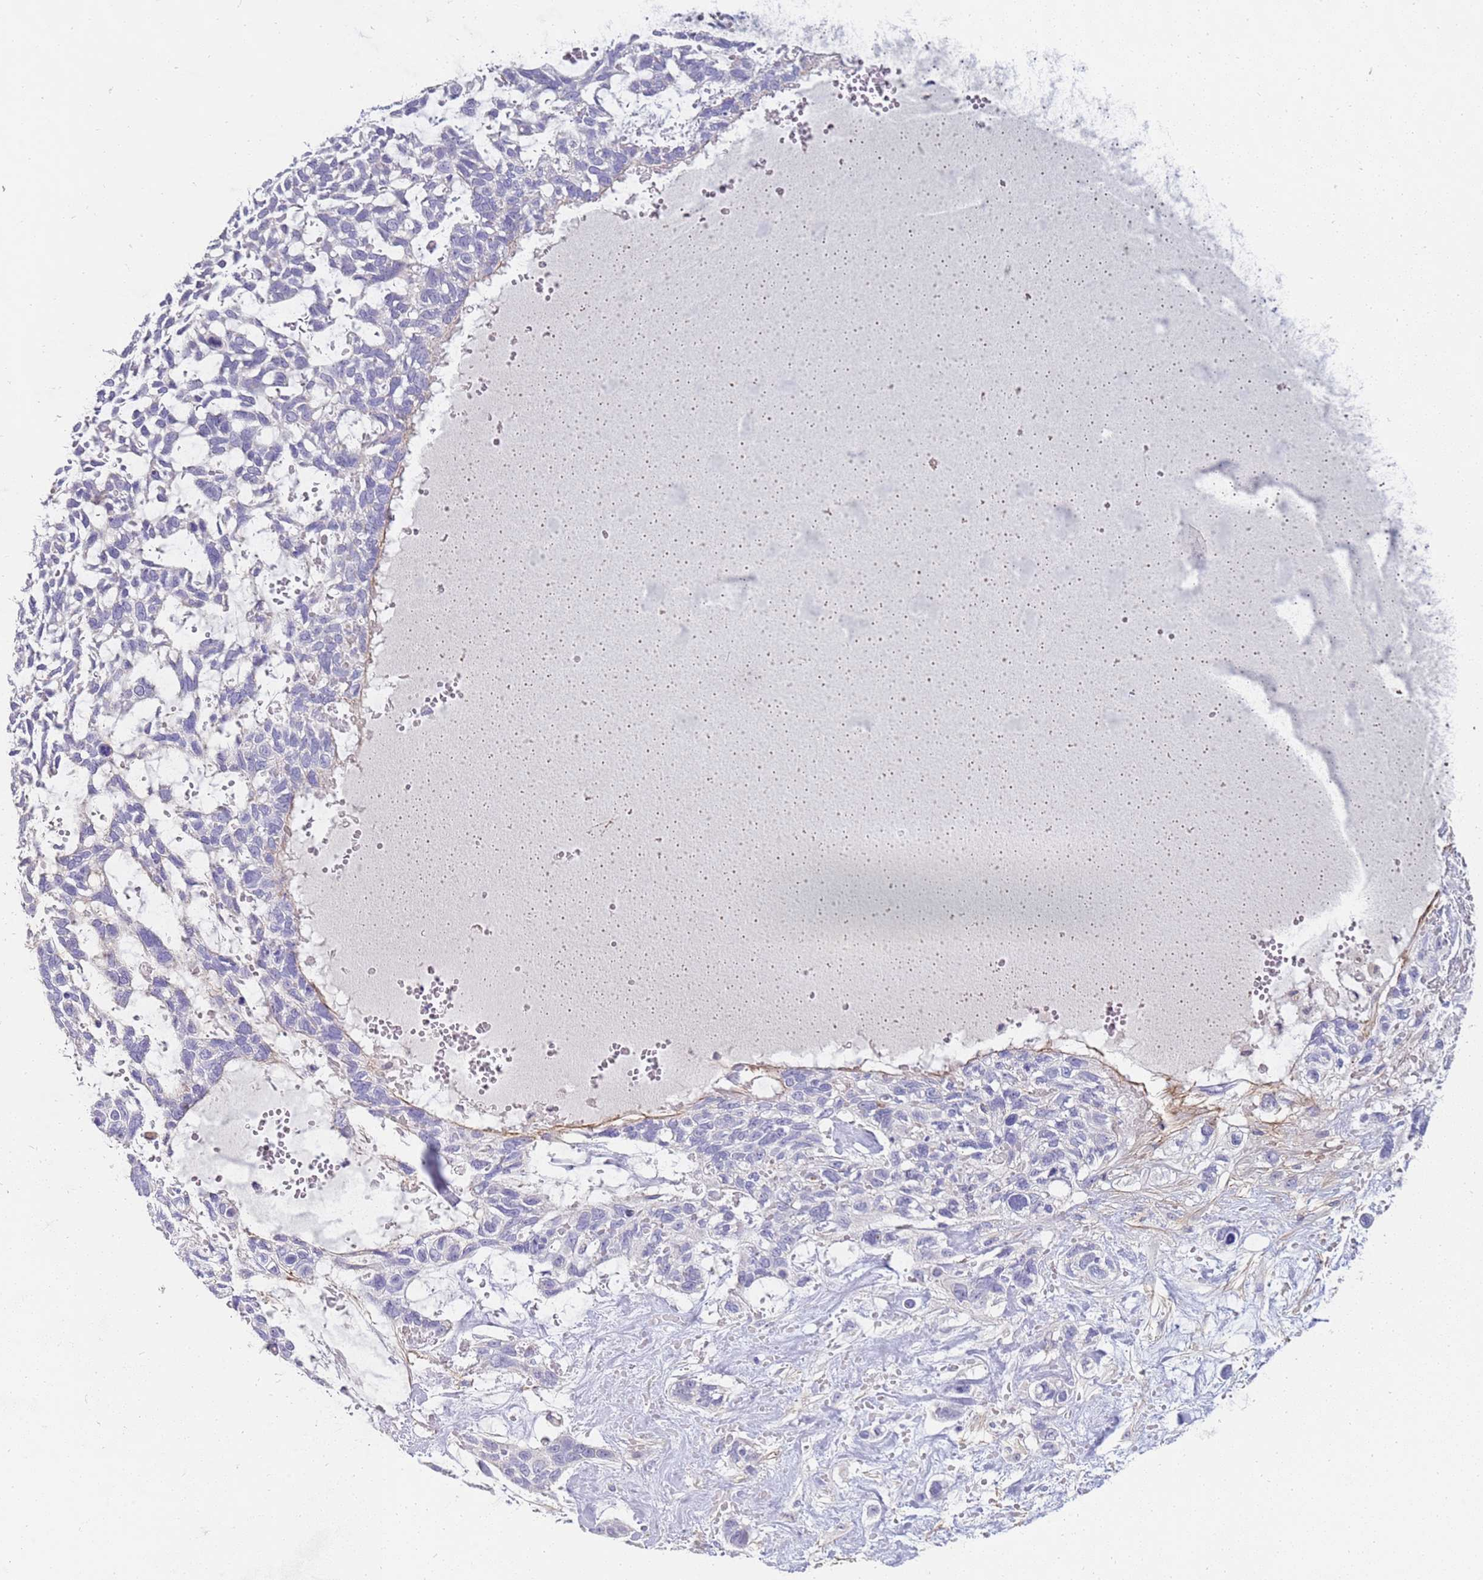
{"staining": {"intensity": "negative", "quantity": "none", "location": "none"}, "tissue": "skin cancer", "cell_type": "Tumor cells", "image_type": "cancer", "snomed": [{"axis": "morphology", "description": "Basal cell carcinoma"}, {"axis": "topography", "description": "Skin"}], "caption": "DAB (3,3'-diaminobenzidine) immunohistochemical staining of human skin cancer (basal cell carcinoma) exhibits no significant staining in tumor cells.", "gene": "STK25", "patient": {"sex": "male", "age": 88}}